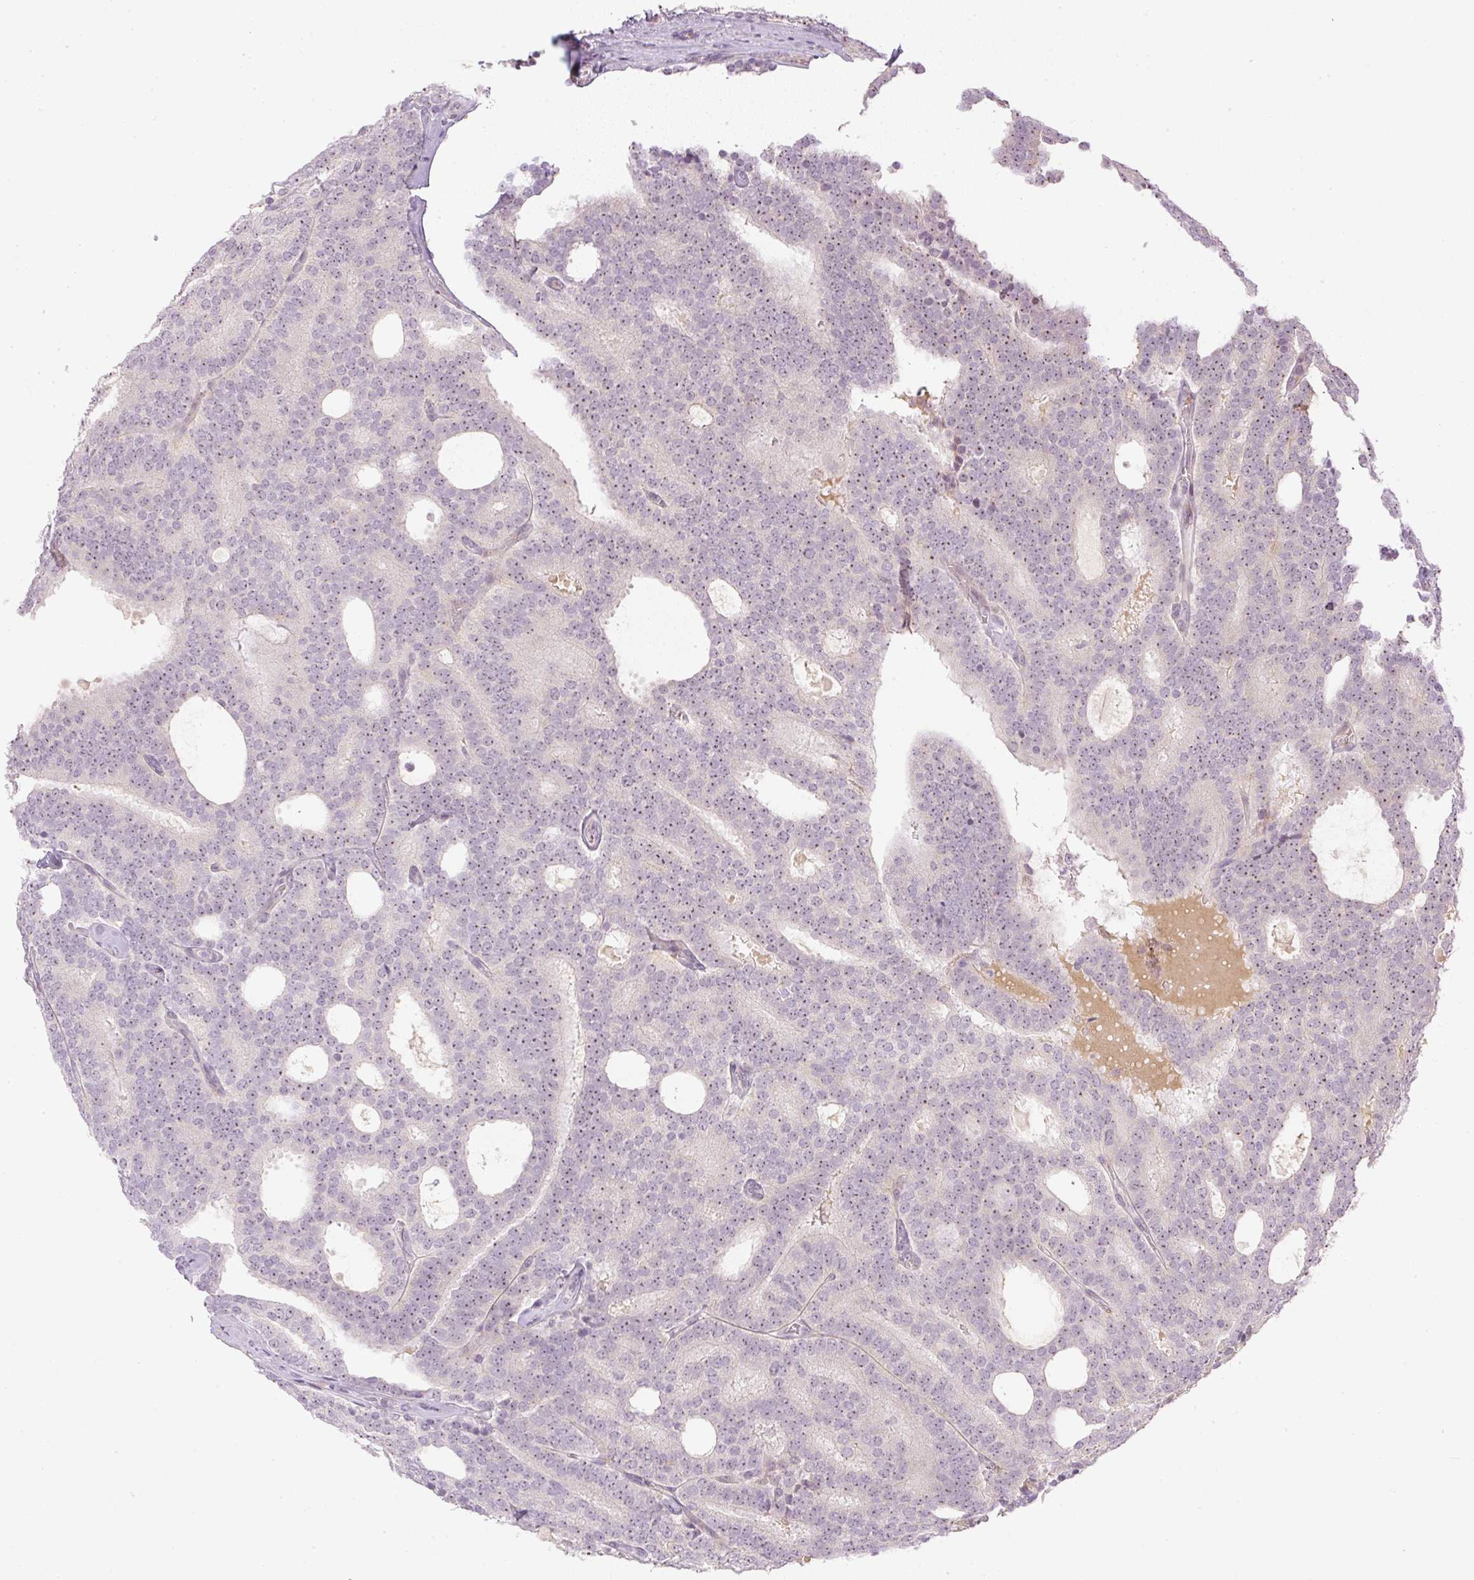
{"staining": {"intensity": "weak", "quantity": ">75%", "location": "nuclear"}, "tissue": "prostate cancer", "cell_type": "Tumor cells", "image_type": "cancer", "snomed": [{"axis": "morphology", "description": "Adenocarcinoma, High grade"}, {"axis": "topography", "description": "Prostate"}], "caption": "Immunohistochemical staining of human prostate cancer (high-grade adenocarcinoma) demonstrates low levels of weak nuclear staining in about >75% of tumor cells.", "gene": "AAR2", "patient": {"sex": "male", "age": 65}}